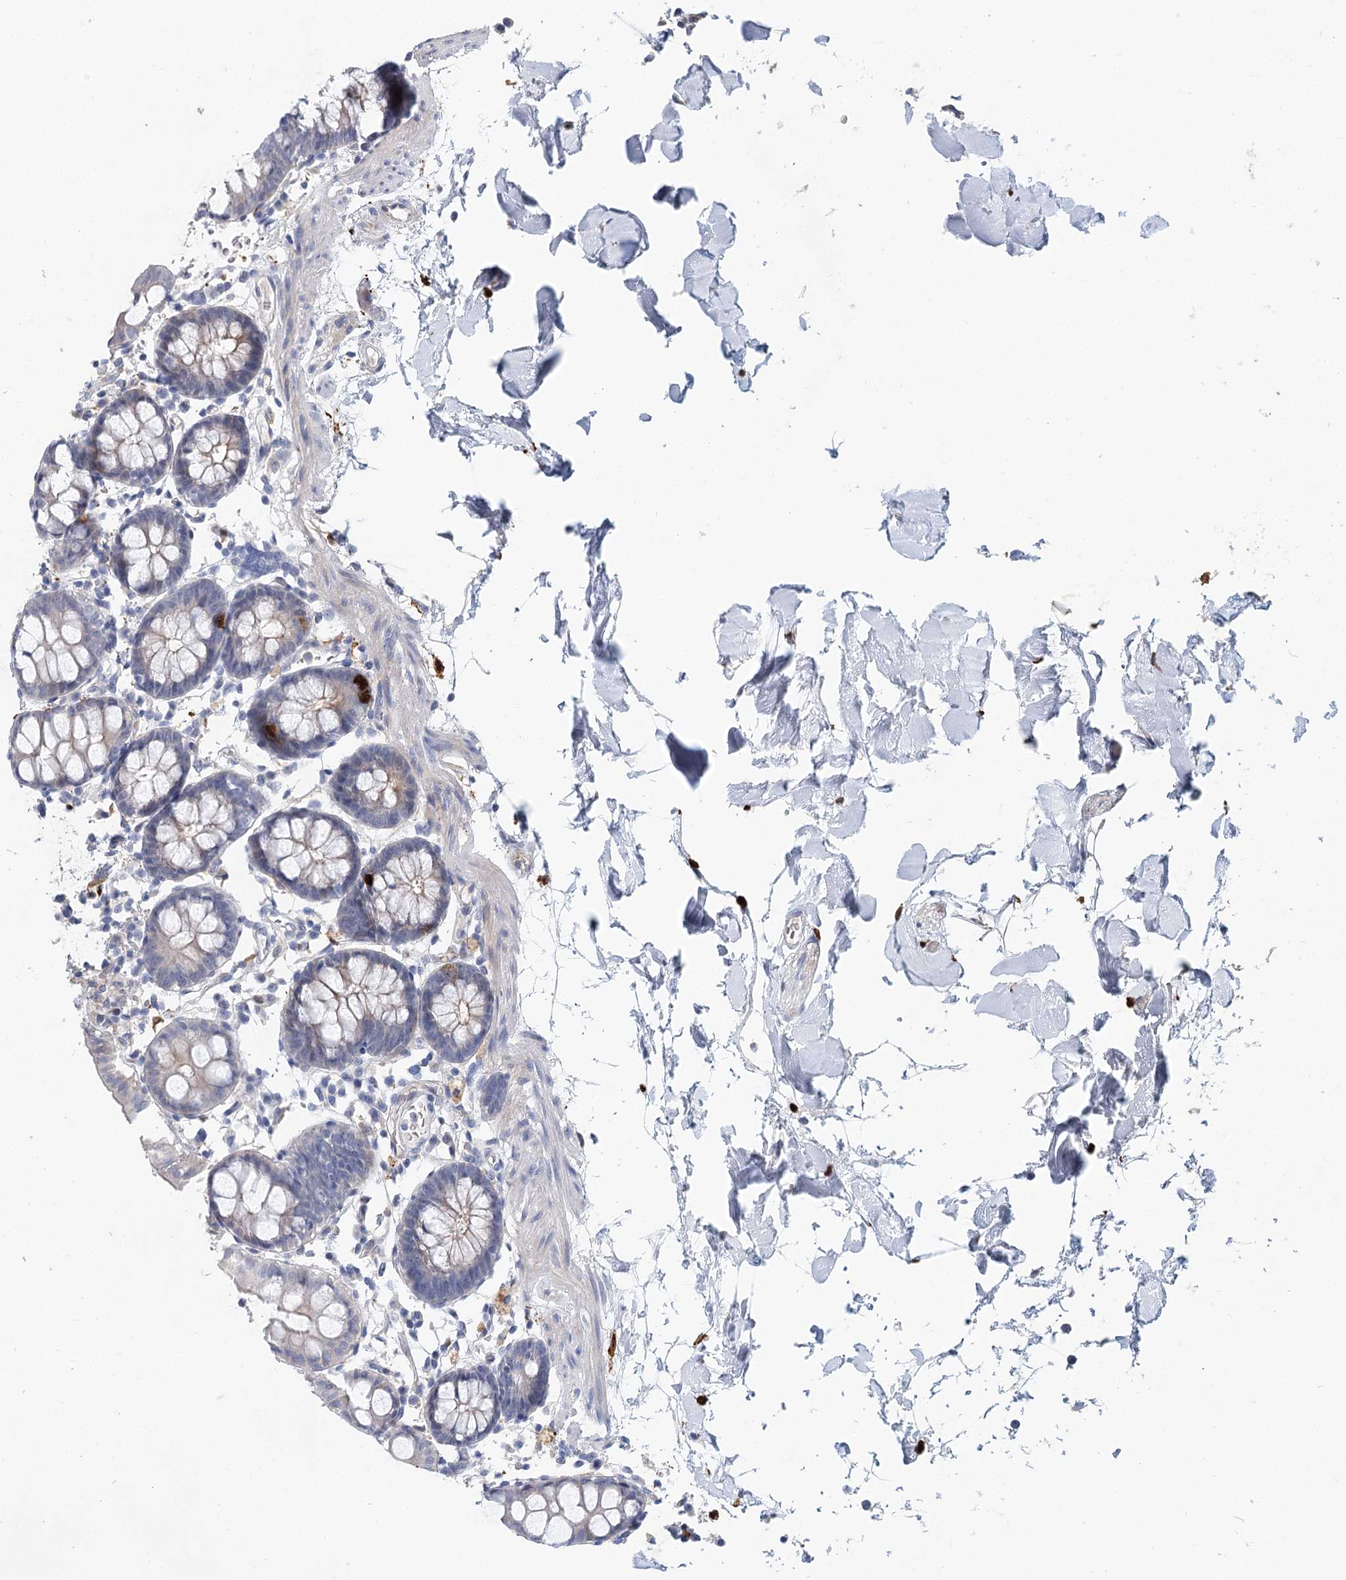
{"staining": {"intensity": "negative", "quantity": "none", "location": "none"}, "tissue": "colon", "cell_type": "Endothelial cells", "image_type": "normal", "snomed": [{"axis": "morphology", "description": "Normal tissue, NOS"}, {"axis": "topography", "description": "Colon"}], "caption": "A histopathology image of colon stained for a protein displays no brown staining in endothelial cells.", "gene": "SLC19A3", "patient": {"sex": "male", "age": 75}}